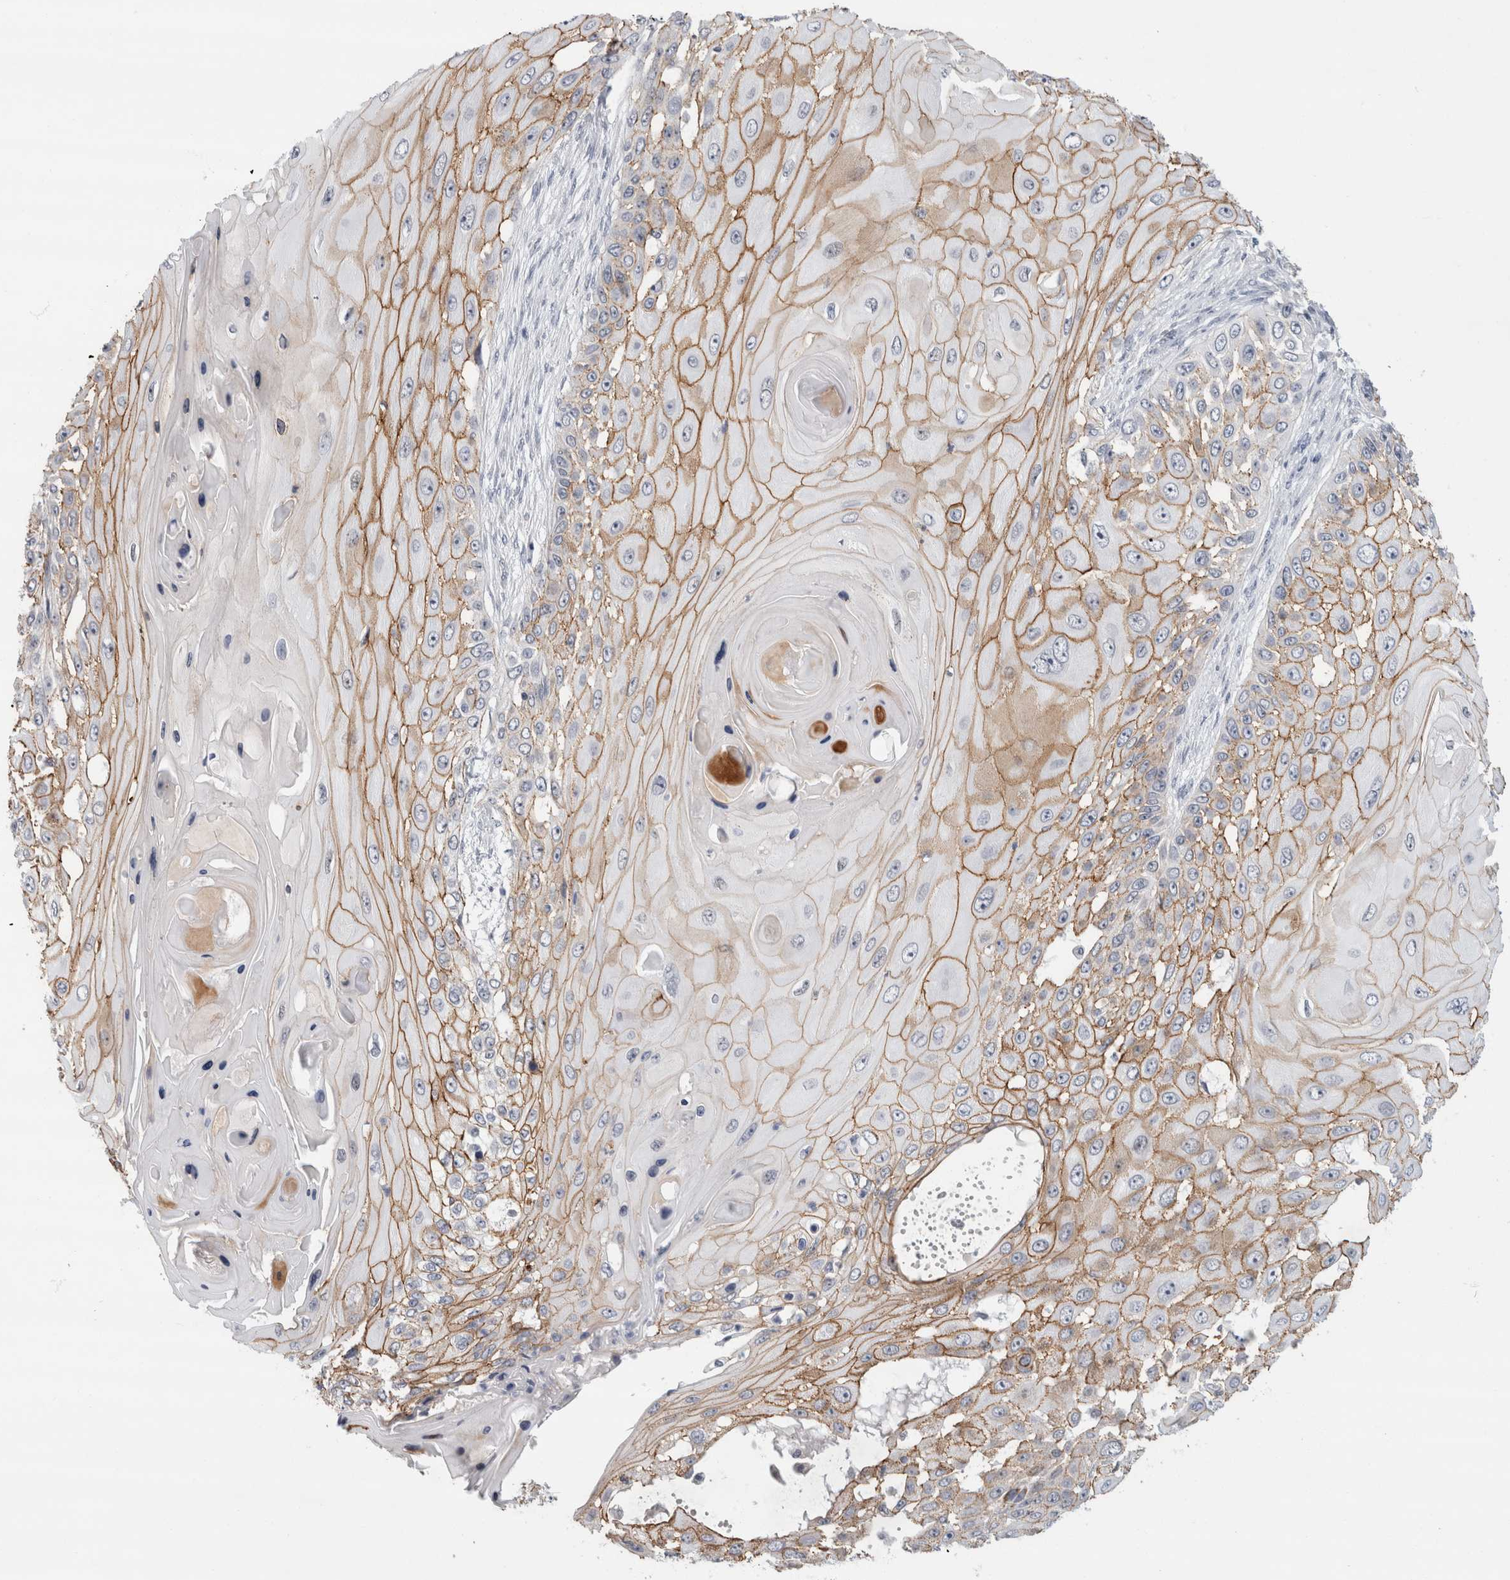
{"staining": {"intensity": "moderate", "quantity": ">75%", "location": "cytoplasmic/membranous"}, "tissue": "skin cancer", "cell_type": "Tumor cells", "image_type": "cancer", "snomed": [{"axis": "morphology", "description": "Squamous cell carcinoma, NOS"}, {"axis": "topography", "description": "Skin"}], "caption": "This image displays IHC staining of human squamous cell carcinoma (skin), with medium moderate cytoplasmic/membranous expression in about >75% of tumor cells.", "gene": "NIPA1", "patient": {"sex": "female", "age": 44}}